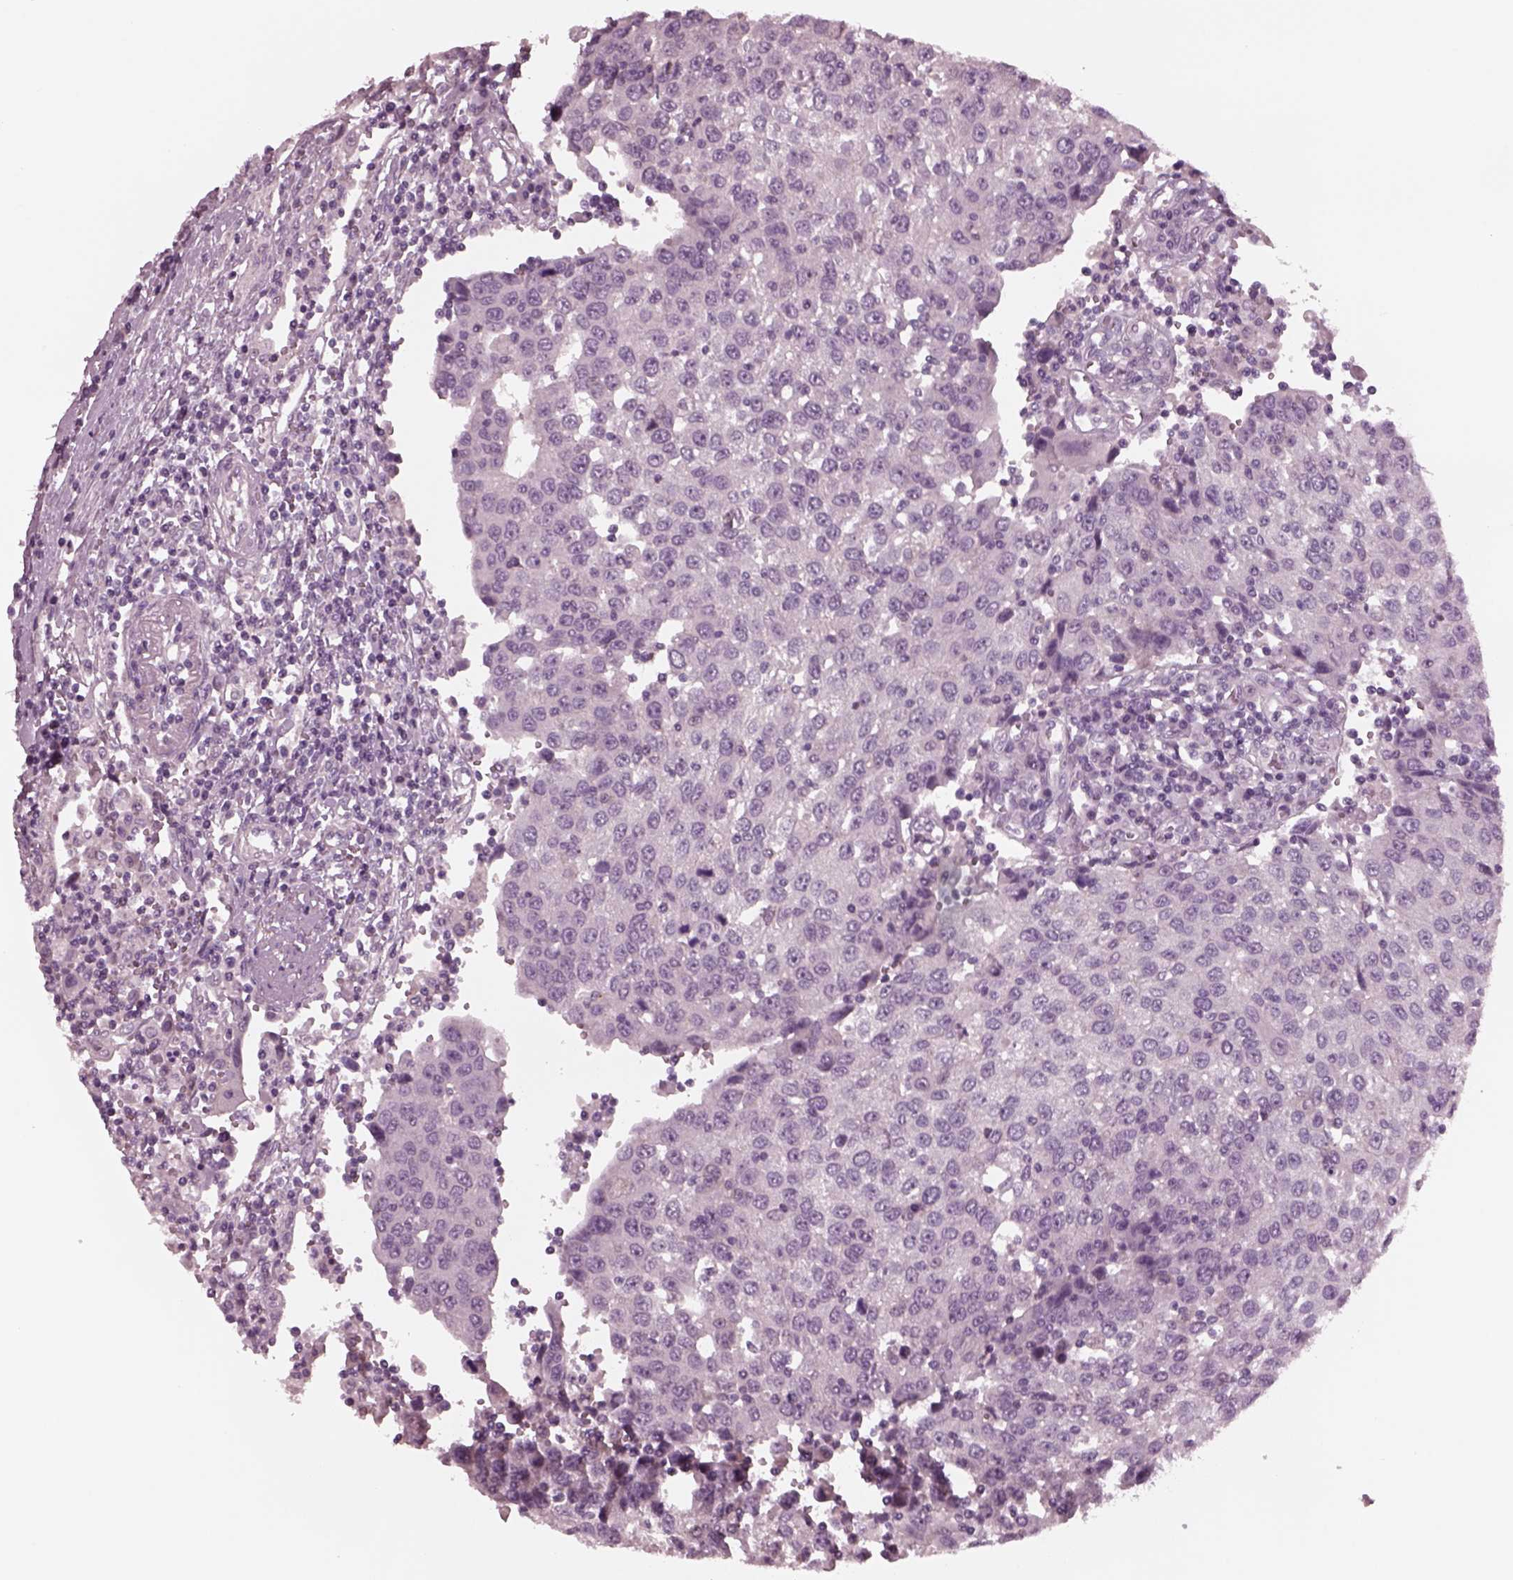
{"staining": {"intensity": "negative", "quantity": "none", "location": "none"}, "tissue": "urothelial cancer", "cell_type": "Tumor cells", "image_type": "cancer", "snomed": [{"axis": "morphology", "description": "Urothelial carcinoma, High grade"}, {"axis": "topography", "description": "Urinary bladder"}], "caption": "An immunohistochemistry micrograph of urothelial cancer is shown. There is no staining in tumor cells of urothelial cancer.", "gene": "YY2", "patient": {"sex": "female", "age": 85}}